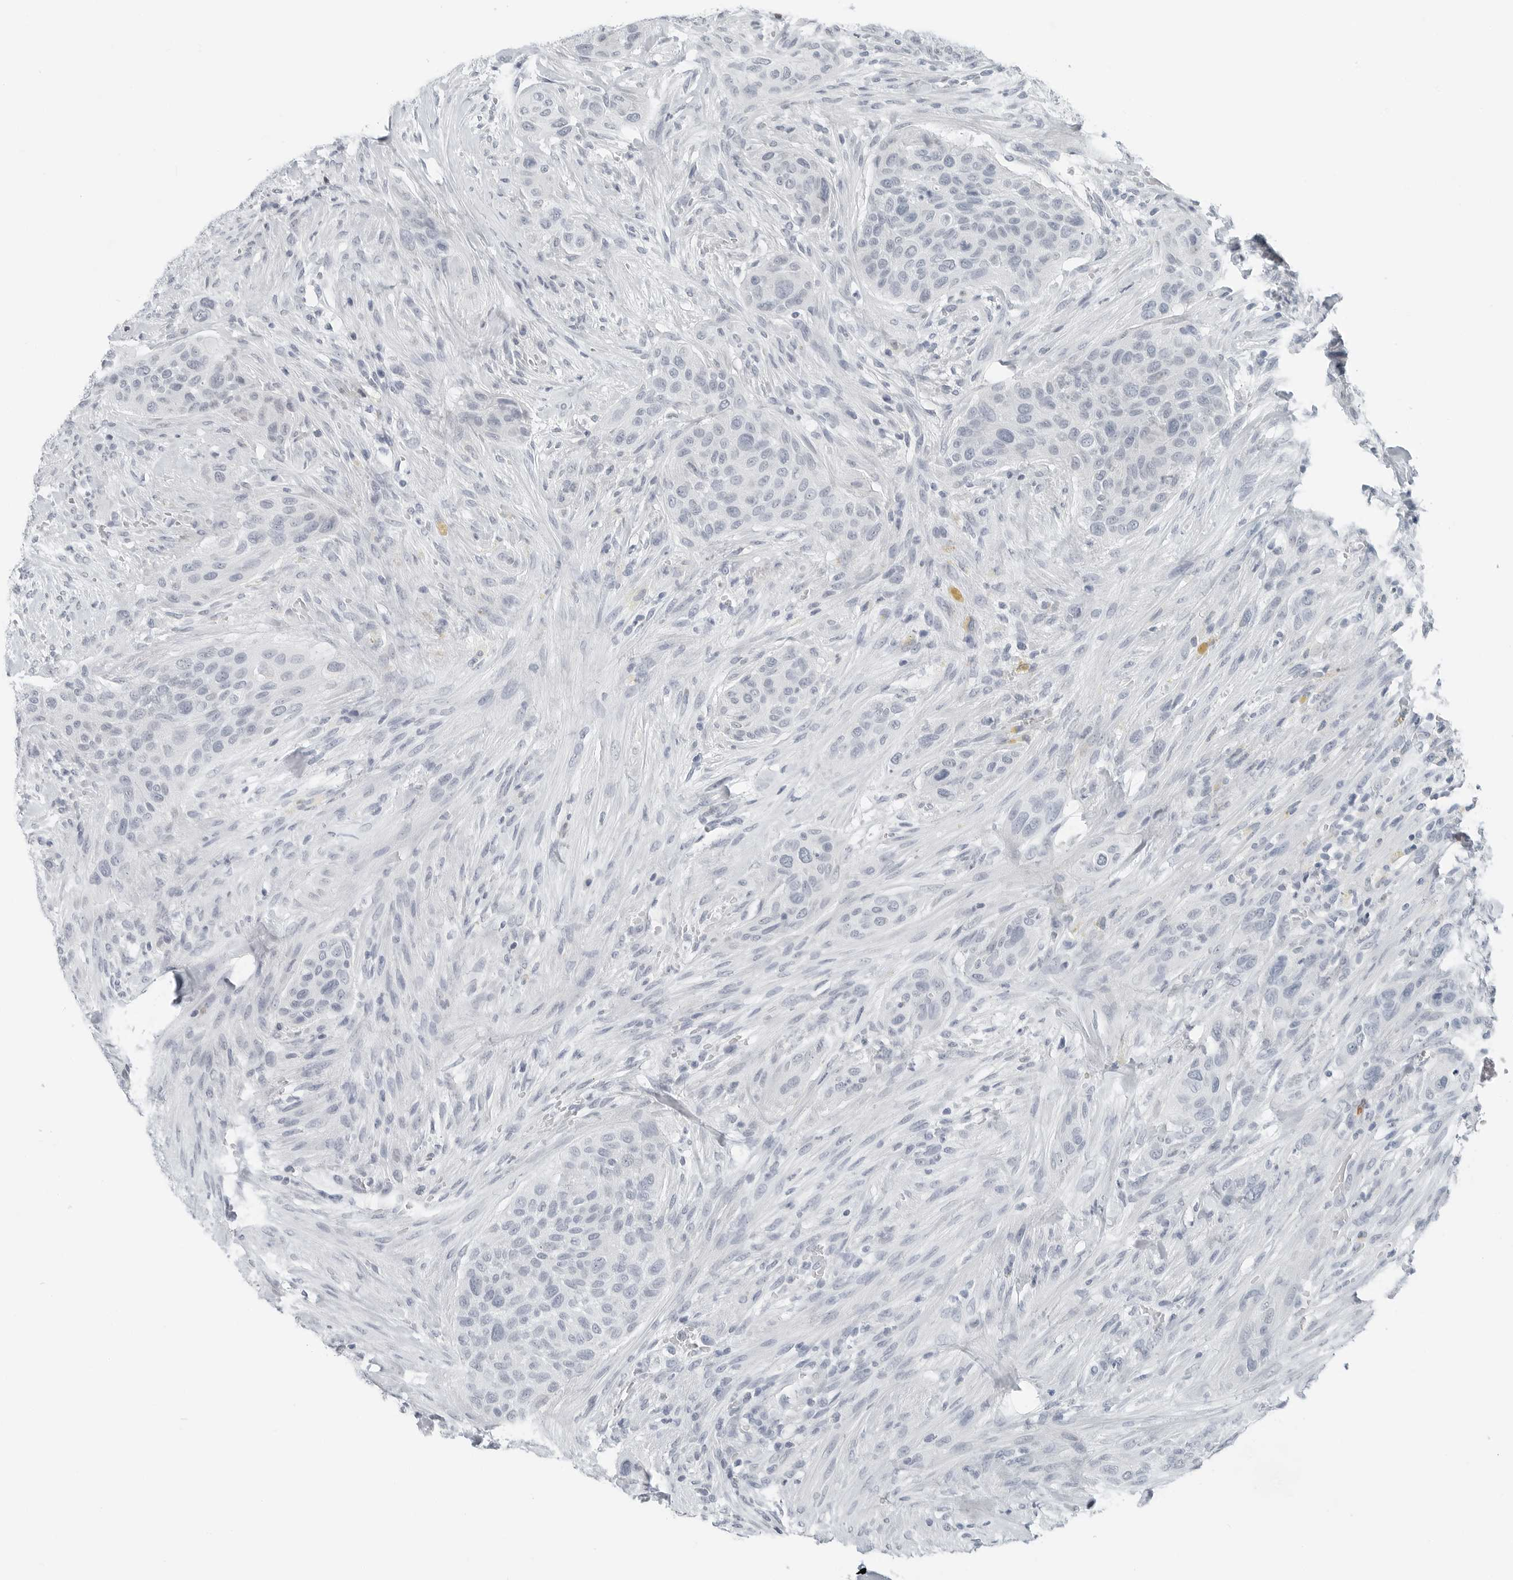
{"staining": {"intensity": "negative", "quantity": "none", "location": "none"}, "tissue": "urothelial cancer", "cell_type": "Tumor cells", "image_type": "cancer", "snomed": [{"axis": "morphology", "description": "Urothelial carcinoma, High grade"}, {"axis": "topography", "description": "Urinary bladder"}], "caption": "This is an immunohistochemistry histopathology image of high-grade urothelial carcinoma. There is no positivity in tumor cells.", "gene": "XIRP1", "patient": {"sex": "male", "age": 35}}